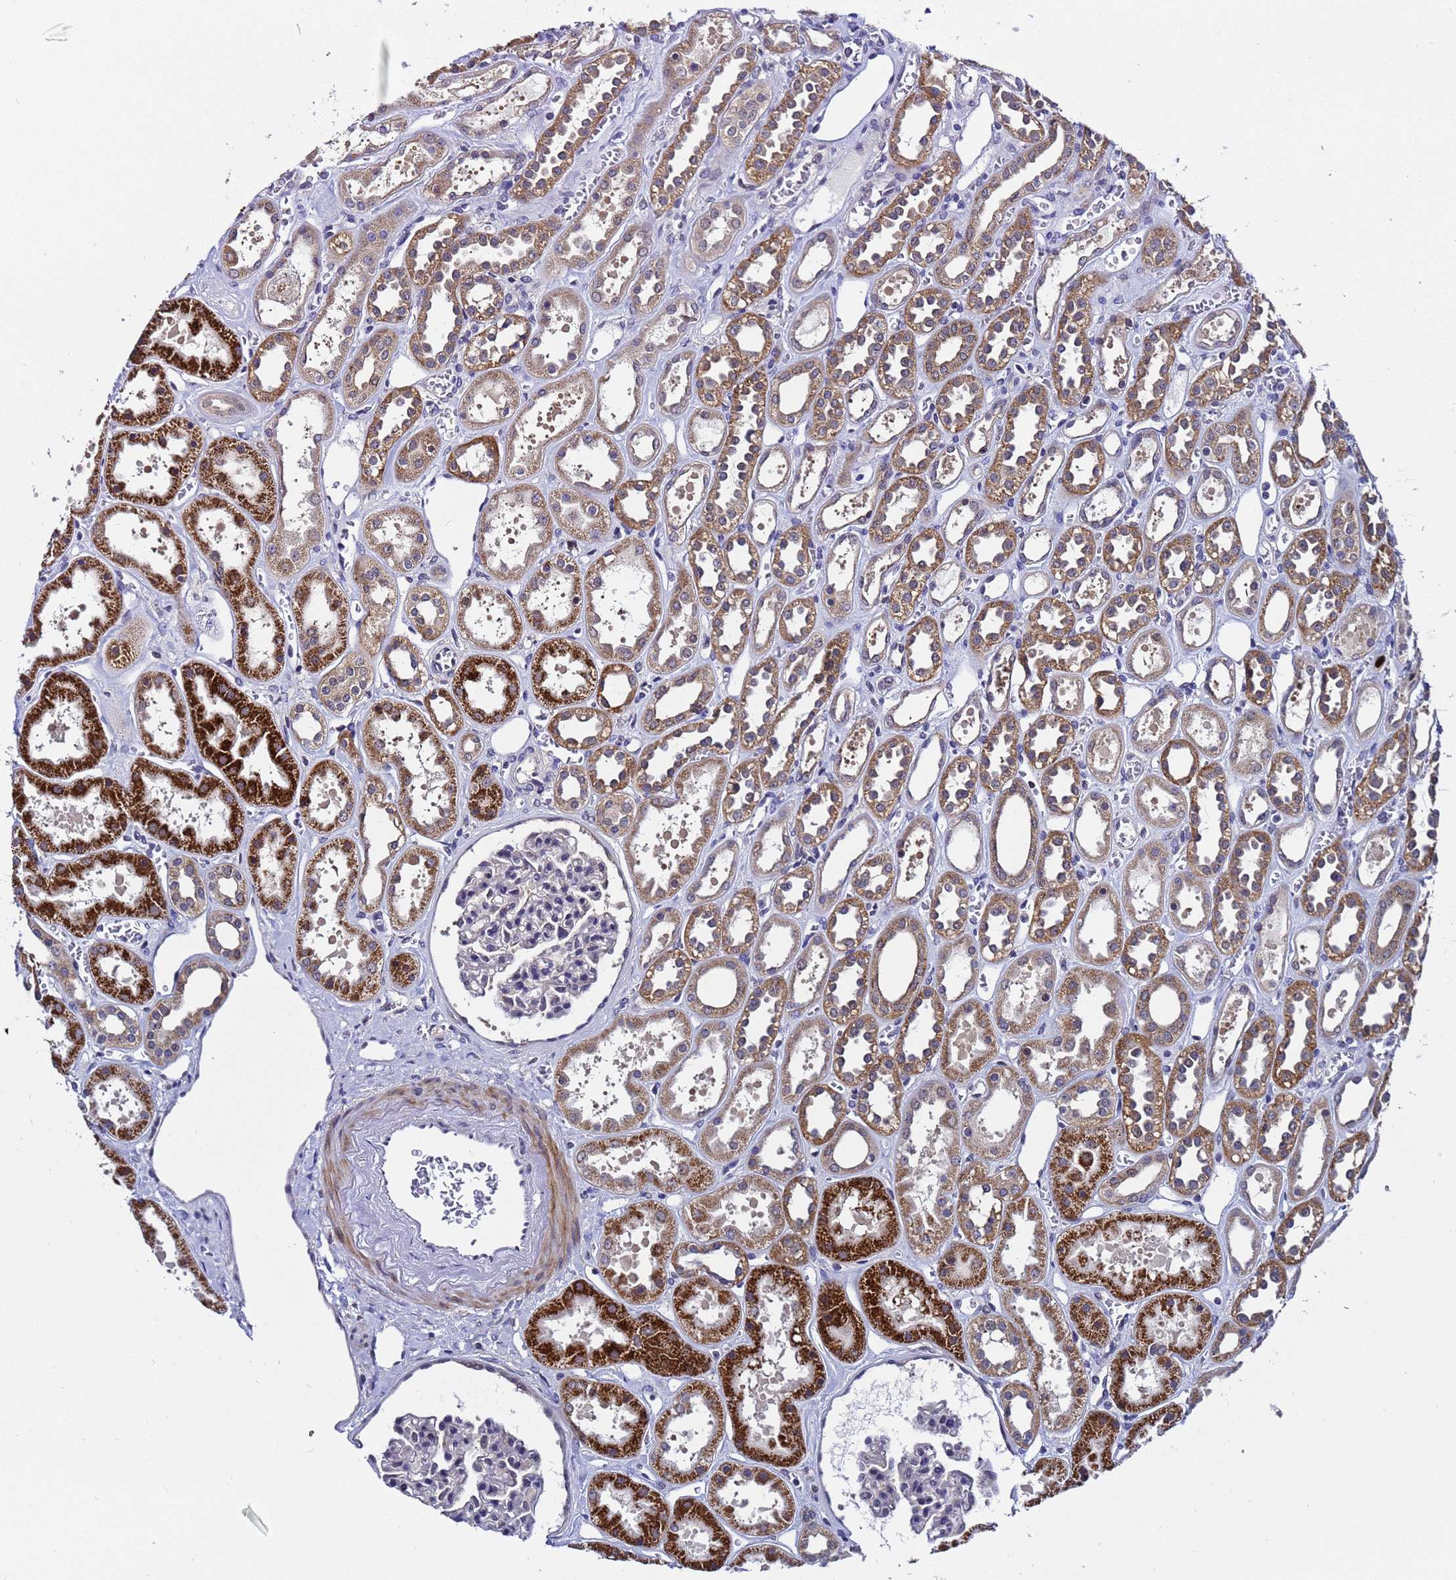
{"staining": {"intensity": "moderate", "quantity": "<25%", "location": "cytoplasmic/membranous"}, "tissue": "kidney", "cell_type": "Cells in glomeruli", "image_type": "normal", "snomed": [{"axis": "morphology", "description": "Normal tissue, NOS"}, {"axis": "topography", "description": "Kidney"}], "caption": "A brown stain labels moderate cytoplasmic/membranous expression of a protein in cells in glomeruli of normal kidney.", "gene": "ANAPC13", "patient": {"sex": "female", "age": 41}}